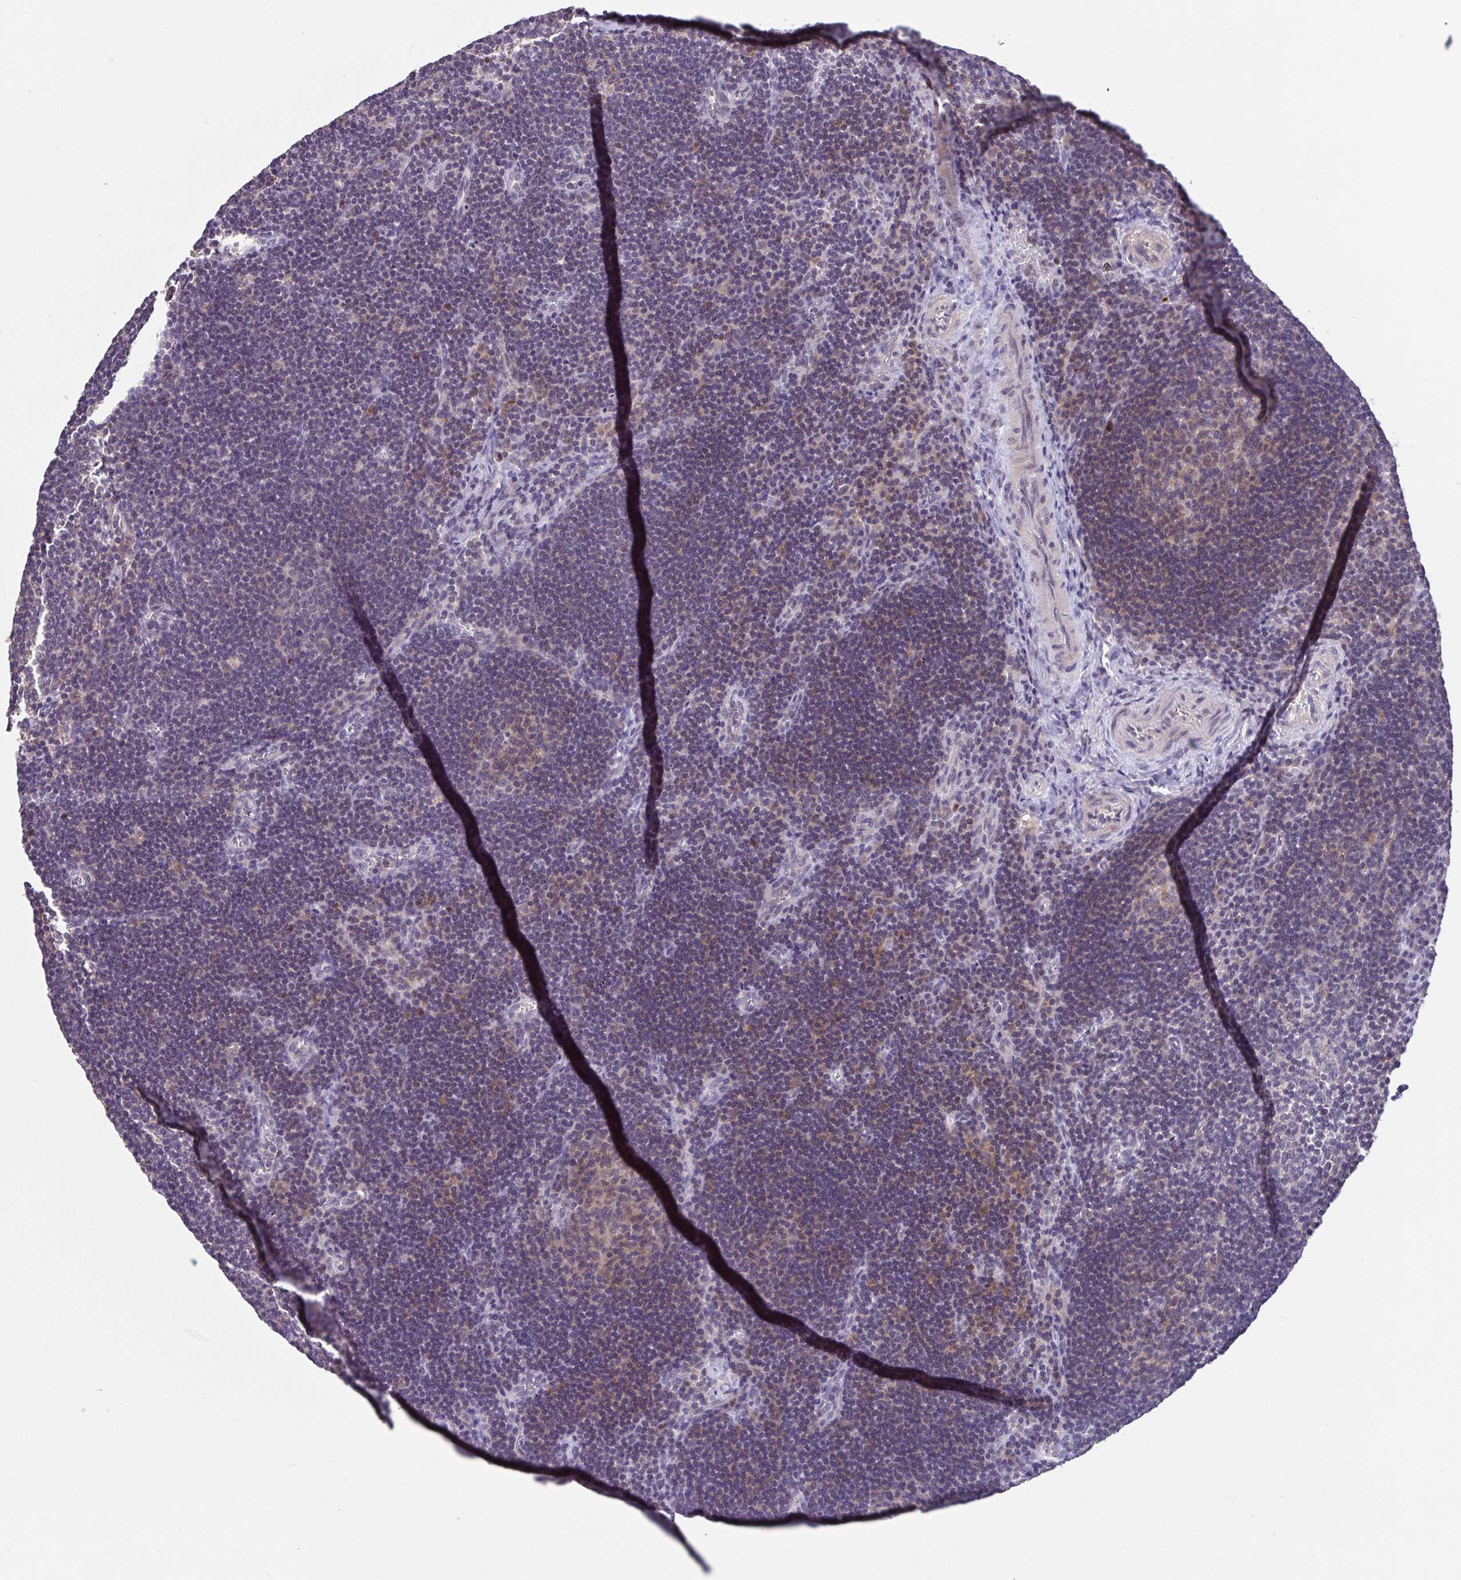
{"staining": {"intensity": "weak", "quantity": "25%-75%", "location": "nuclear"}, "tissue": "lymph node", "cell_type": "Germinal center cells", "image_type": "normal", "snomed": [{"axis": "morphology", "description": "Normal tissue, NOS"}, {"axis": "topography", "description": "Lymph node"}], "caption": "The immunohistochemical stain shows weak nuclear staining in germinal center cells of unremarkable lymph node.", "gene": "ACTRT3", "patient": {"sex": "male", "age": 67}}